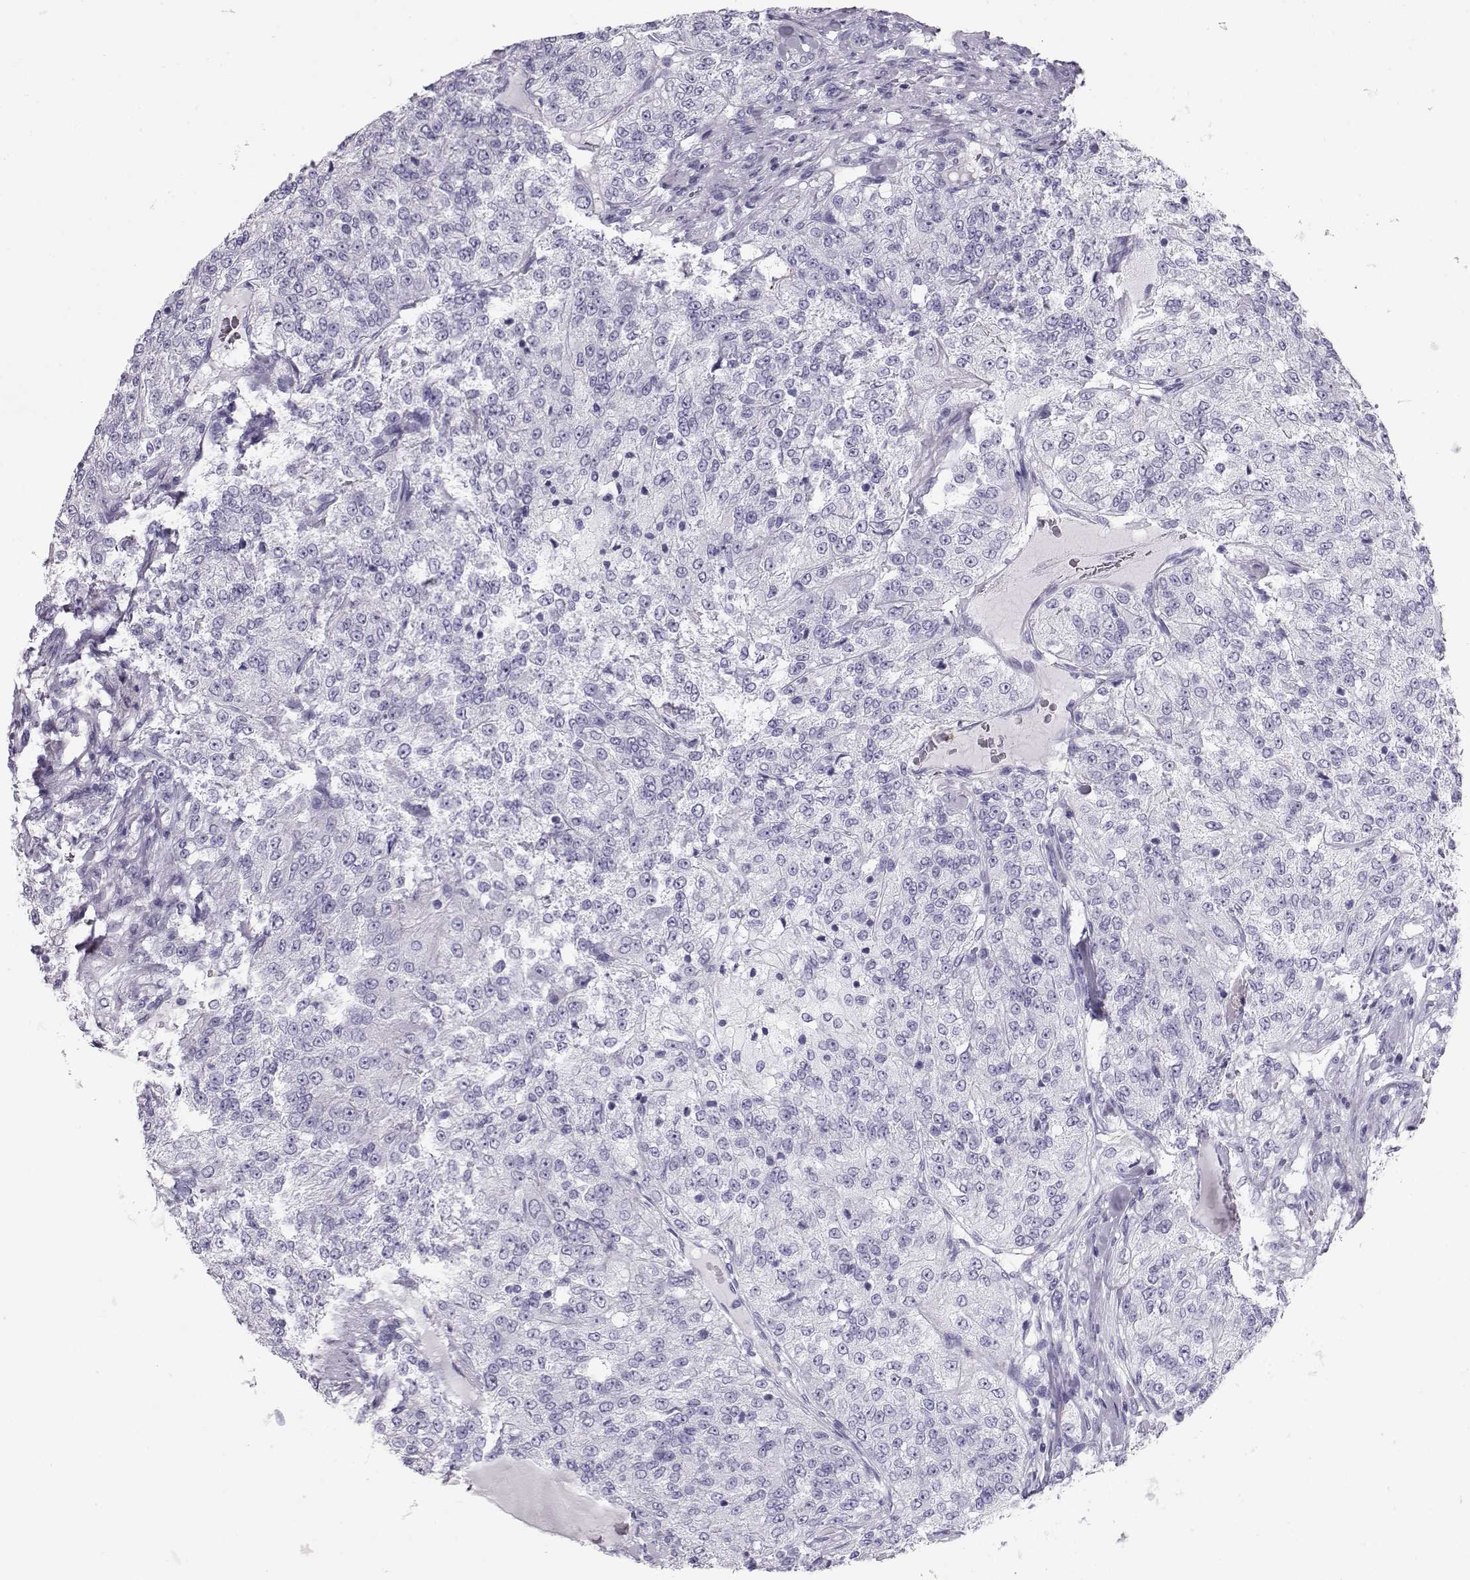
{"staining": {"intensity": "negative", "quantity": "none", "location": "none"}, "tissue": "renal cancer", "cell_type": "Tumor cells", "image_type": "cancer", "snomed": [{"axis": "morphology", "description": "Adenocarcinoma, NOS"}, {"axis": "topography", "description": "Kidney"}], "caption": "This is an IHC image of adenocarcinoma (renal). There is no staining in tumor cells.", "gene": "RD3", "patient": {"sex": "female", "age": 63}}